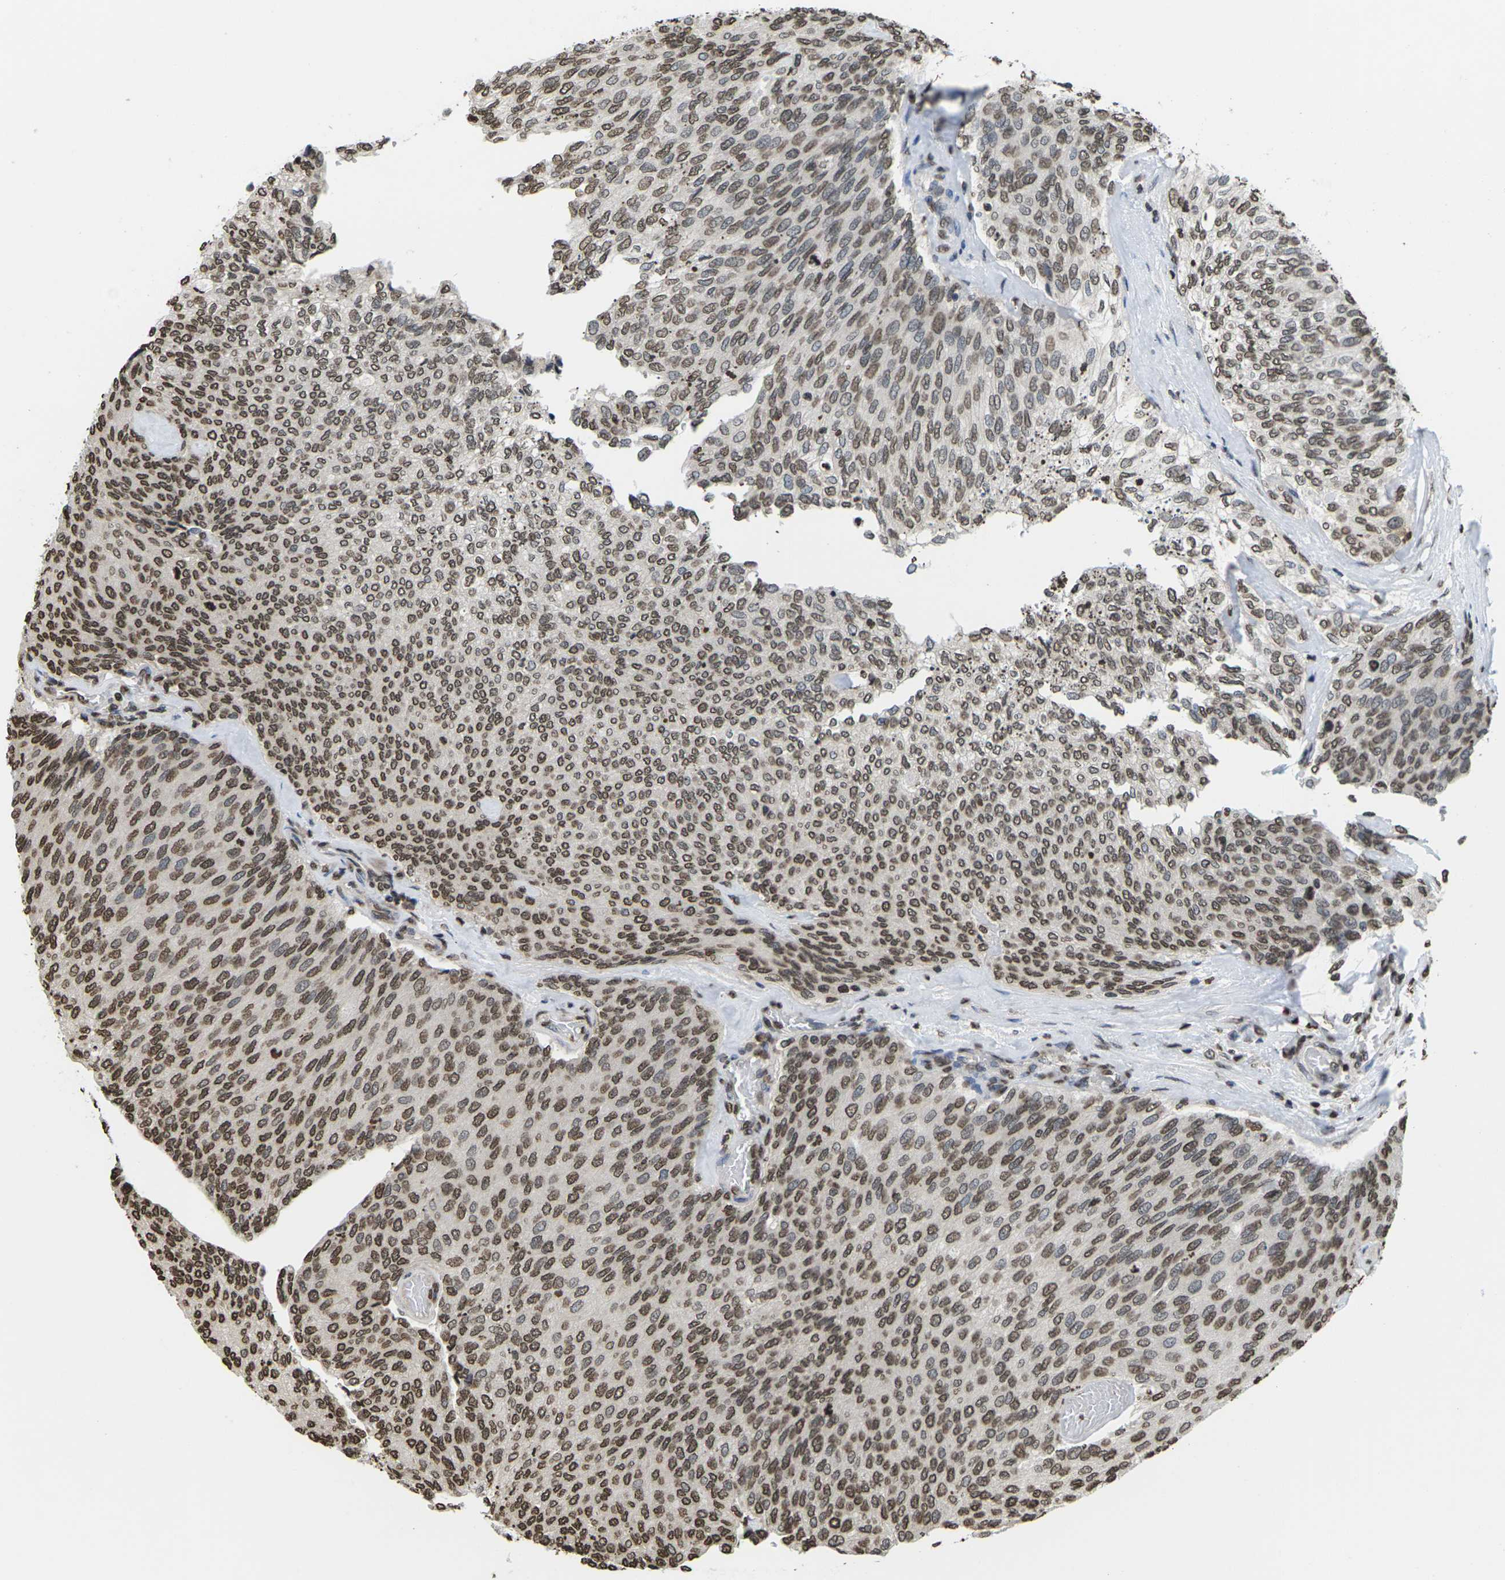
{"staining": {"intensity": "moderate", "quantity": ">75%", "location": "nuclear"}, "tissue": "urothelial cancer", "cell_type": "Tumor cells", "image_type": "cancer", "snomed": [{"axis": "morphology", "description": "Urothelial carcinoma, Low grade"}, {"axis": "topography", "description": "Urinary bladder"}], "caption": "Brown immunohistochemical staining in urothelial carcinoma (low-grade) displays moderate nuclear staining in about >75% of tumor cells.", "gene": "EMSY", "patient": {"sex": "female", "age": 79}}